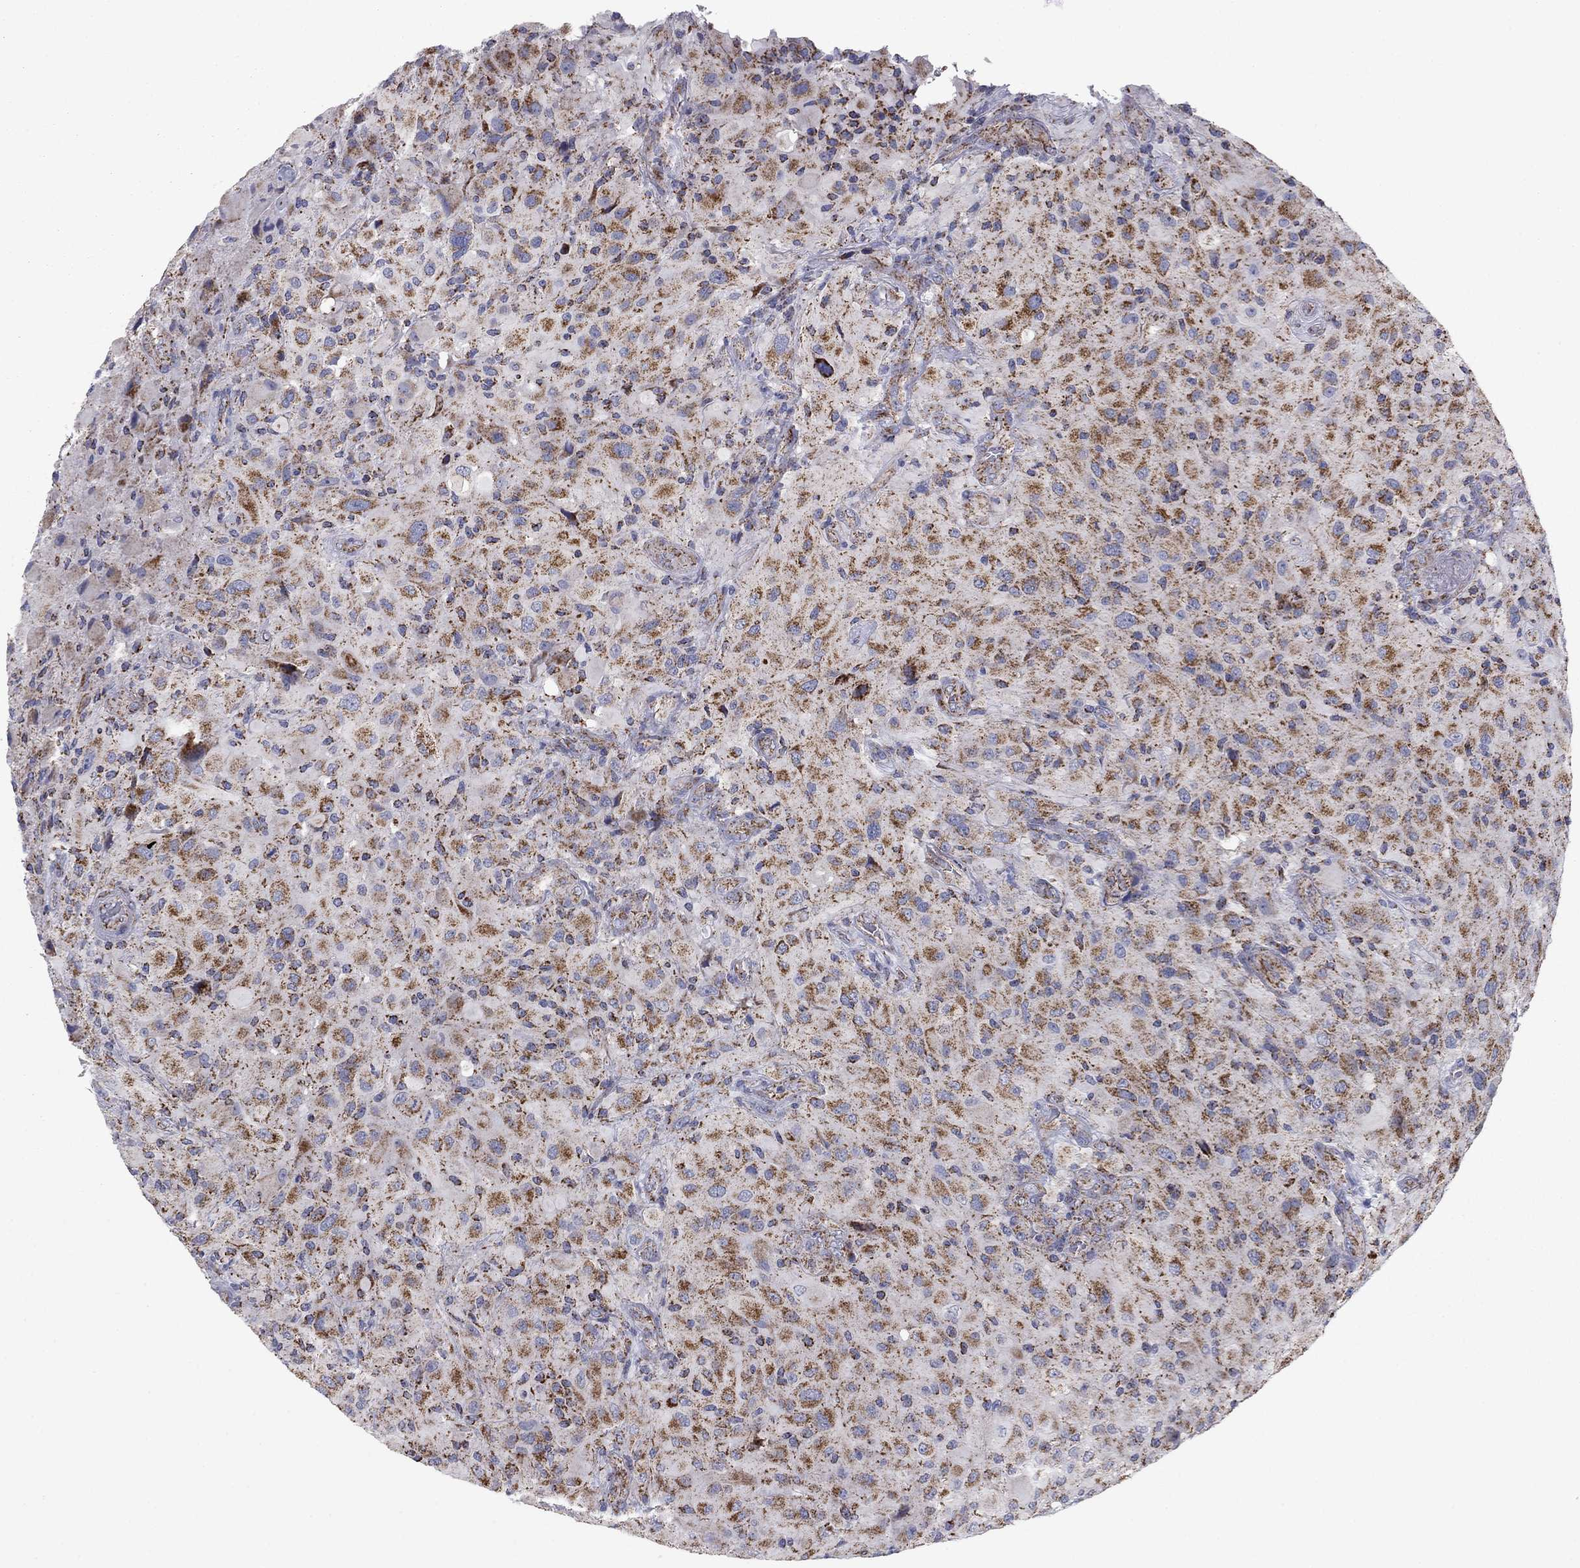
{"staining": {"intensity": "moderate", "quantity": ">75%", "location": "cytoplasmic/membranous"}, "tissue": "glioma", "cell_type": "Tumor cells", "image_type": "cancer", "snomed": [{"axis": "morphology", "description": "Glioma, malignant, High grade"}, {"axis": "topography", "description": "Cerebral cortex"}], "caption": "Malignant glioma (high-grade) was stained to show a protein in brown. There is medium levels of moderate cytoplasmic/membranous staining in approximately >75% of tumor cells. The staining was performed using DAB to visualize the protein expression in brown, while the nuclei were stained in blue with hematoxylin (Magnification: 20x).", "gene": "NDUFV1", "patient": {"sex": "male", "age": 35}}